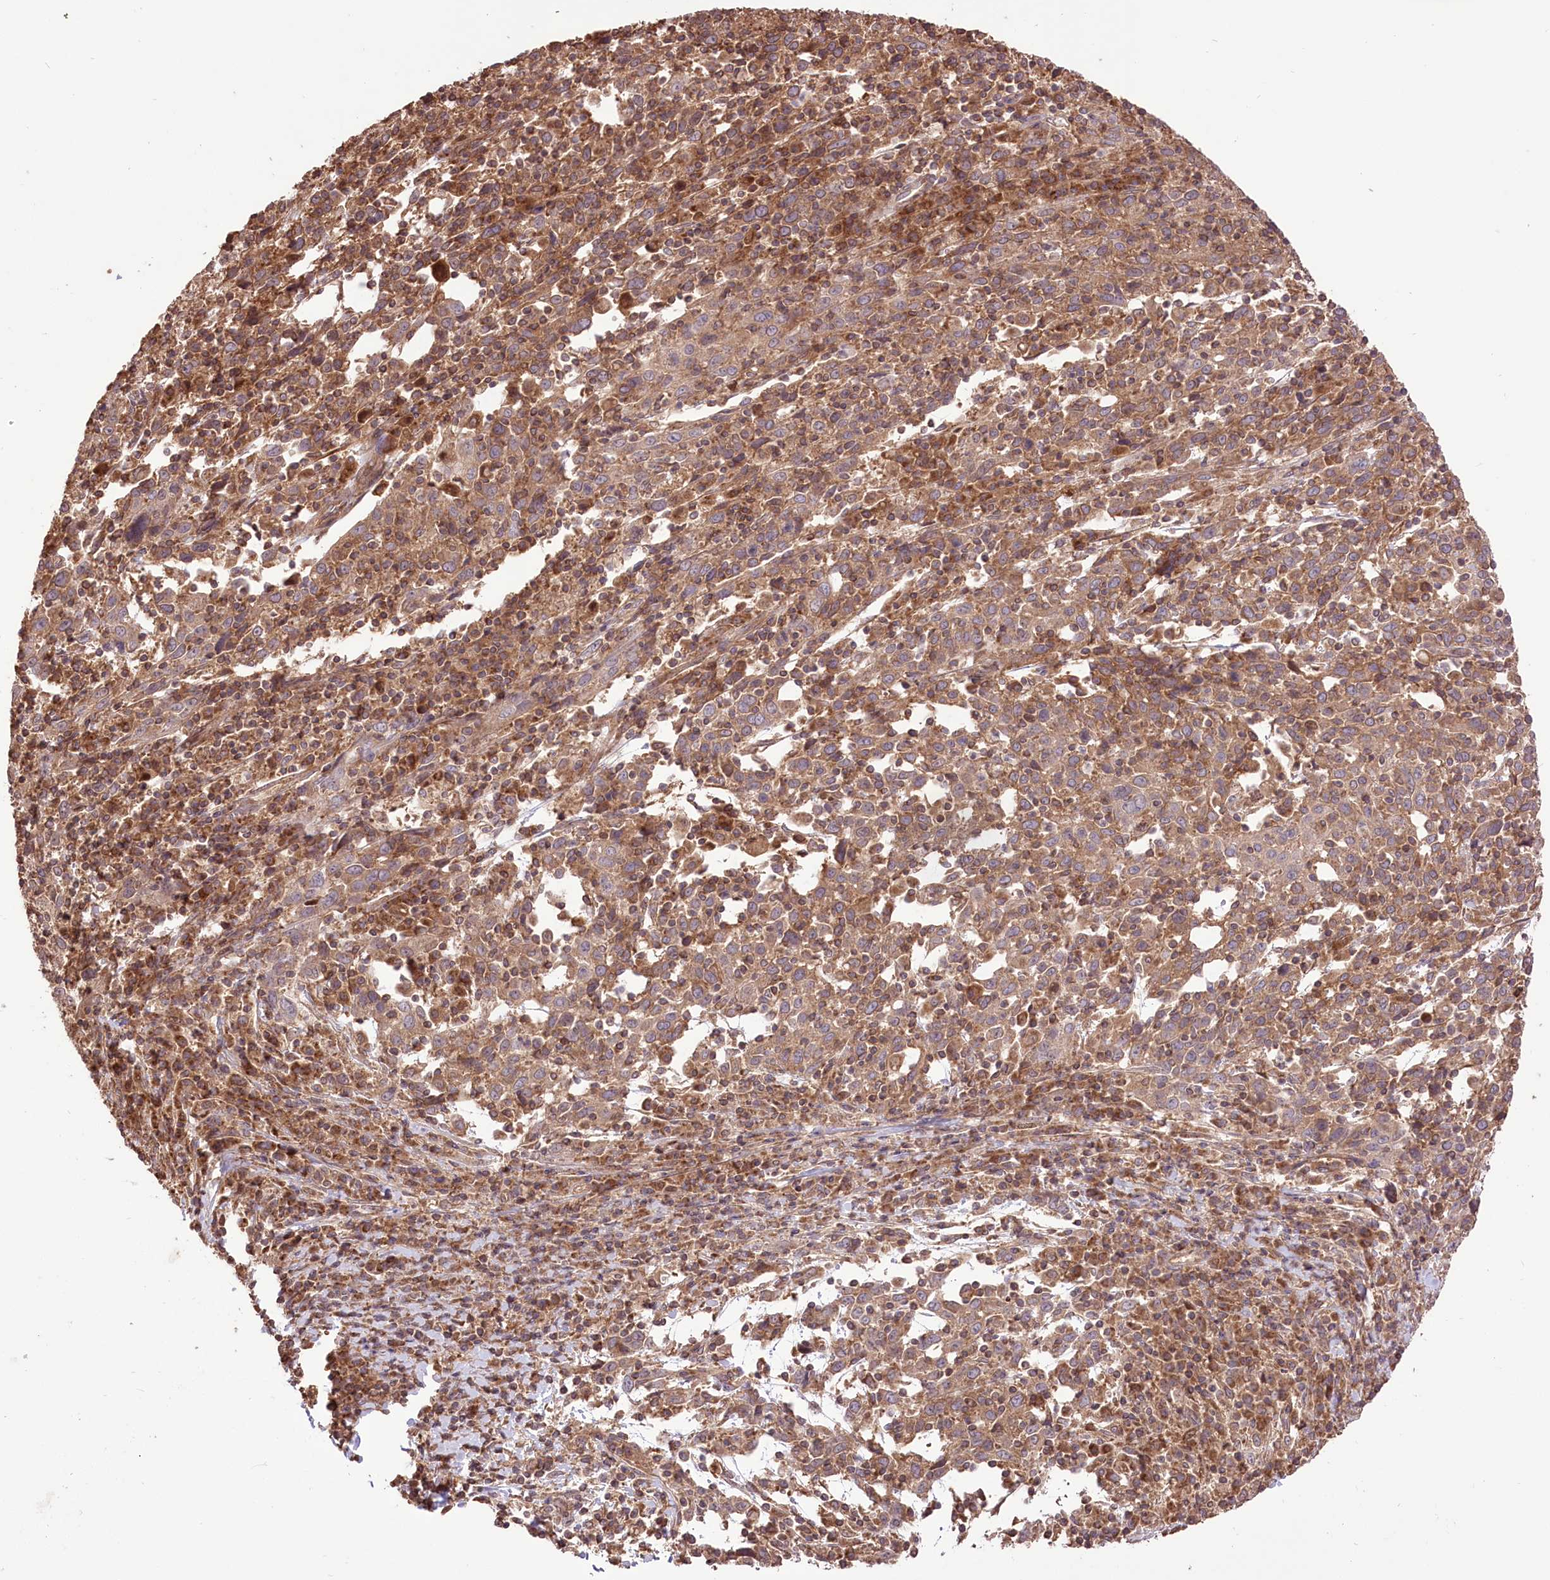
{"staining": {"intensity": "moderate", "quantity": ">75%", "location": "cytoplasmic/membranous"}, "tissue": "cervical cancer", "cell_type": "Tumor cells", "image_type": "cancer", "snomed": [{"axis": "morphology", "description": "Squamous cell carcinoma, NOS"}, {"axis": "topography", "description": "Cervix"}], "caption": "The histopathology image displays staining of cervical cancer (squamous cell carcinoma), revealing moderate cytoplasmic/membranous protein staining (brown color) within tumor cells. The staining was performed using DAB to visualize the protein expression in brown, while the nuclei were stained in blue with hematoxylin (Magnification: 20x).", "gene": "XYLB", "patient": {"sex": "female", "age": 46}}